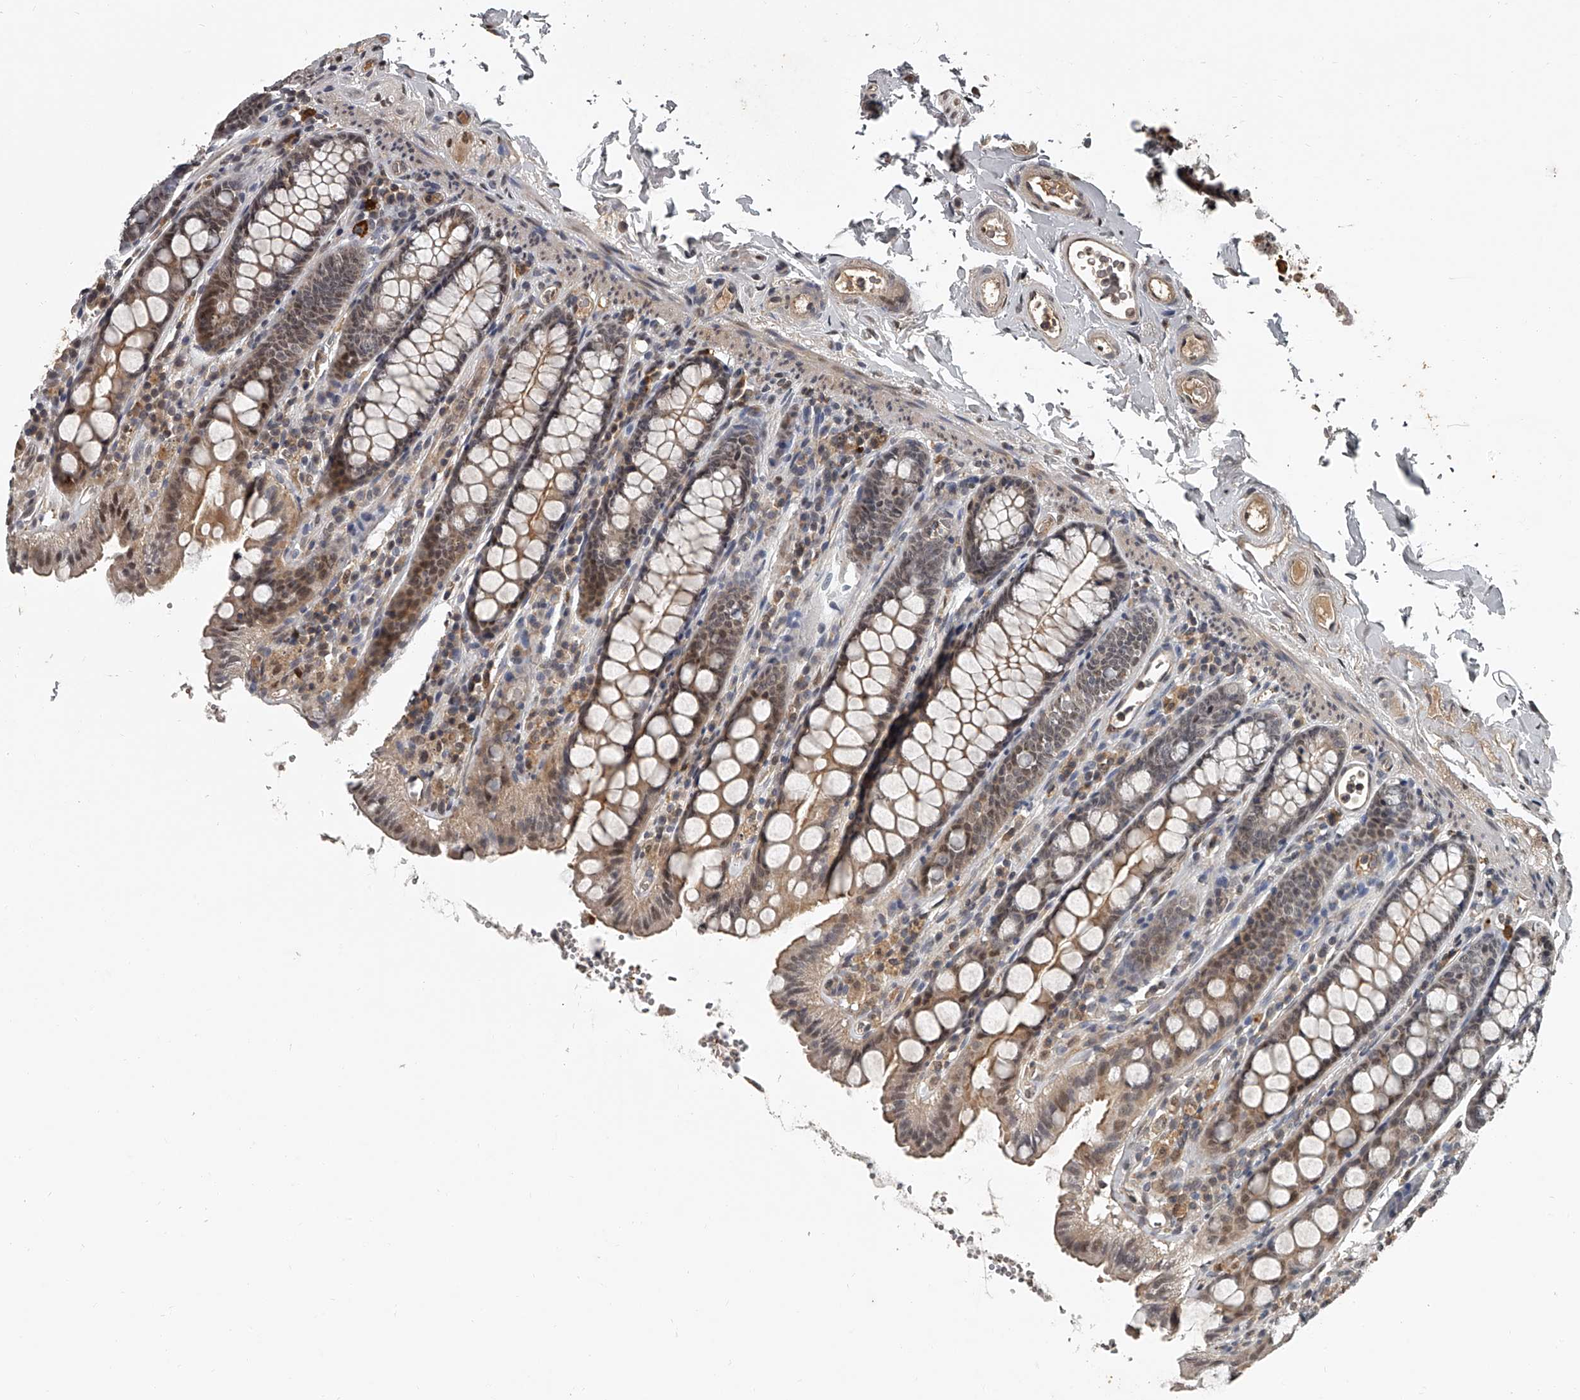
{"staining": {"intensity": "moderate", "quantity": ">75%", "location": "cytoplasmic/membranous"}, "tissue": "colon", "cell_type": "Endothelial cells", "image_type": "normal", "snomed": [{"axis": "morphology", "description": "Normal tissue, NOS"}, {"axis": "topography", "description": "Colon"}, {"axis": "topography", "description": "Peripheral nerve tissue"}], "caption": "Human colon stained with a brown dye reveals moderate cytoplasmic/membranous positive staining in approximately >75% of endothelial cells.", "gene": "PLEKHG1", "patient": {"sex": "female", "age": 61}}